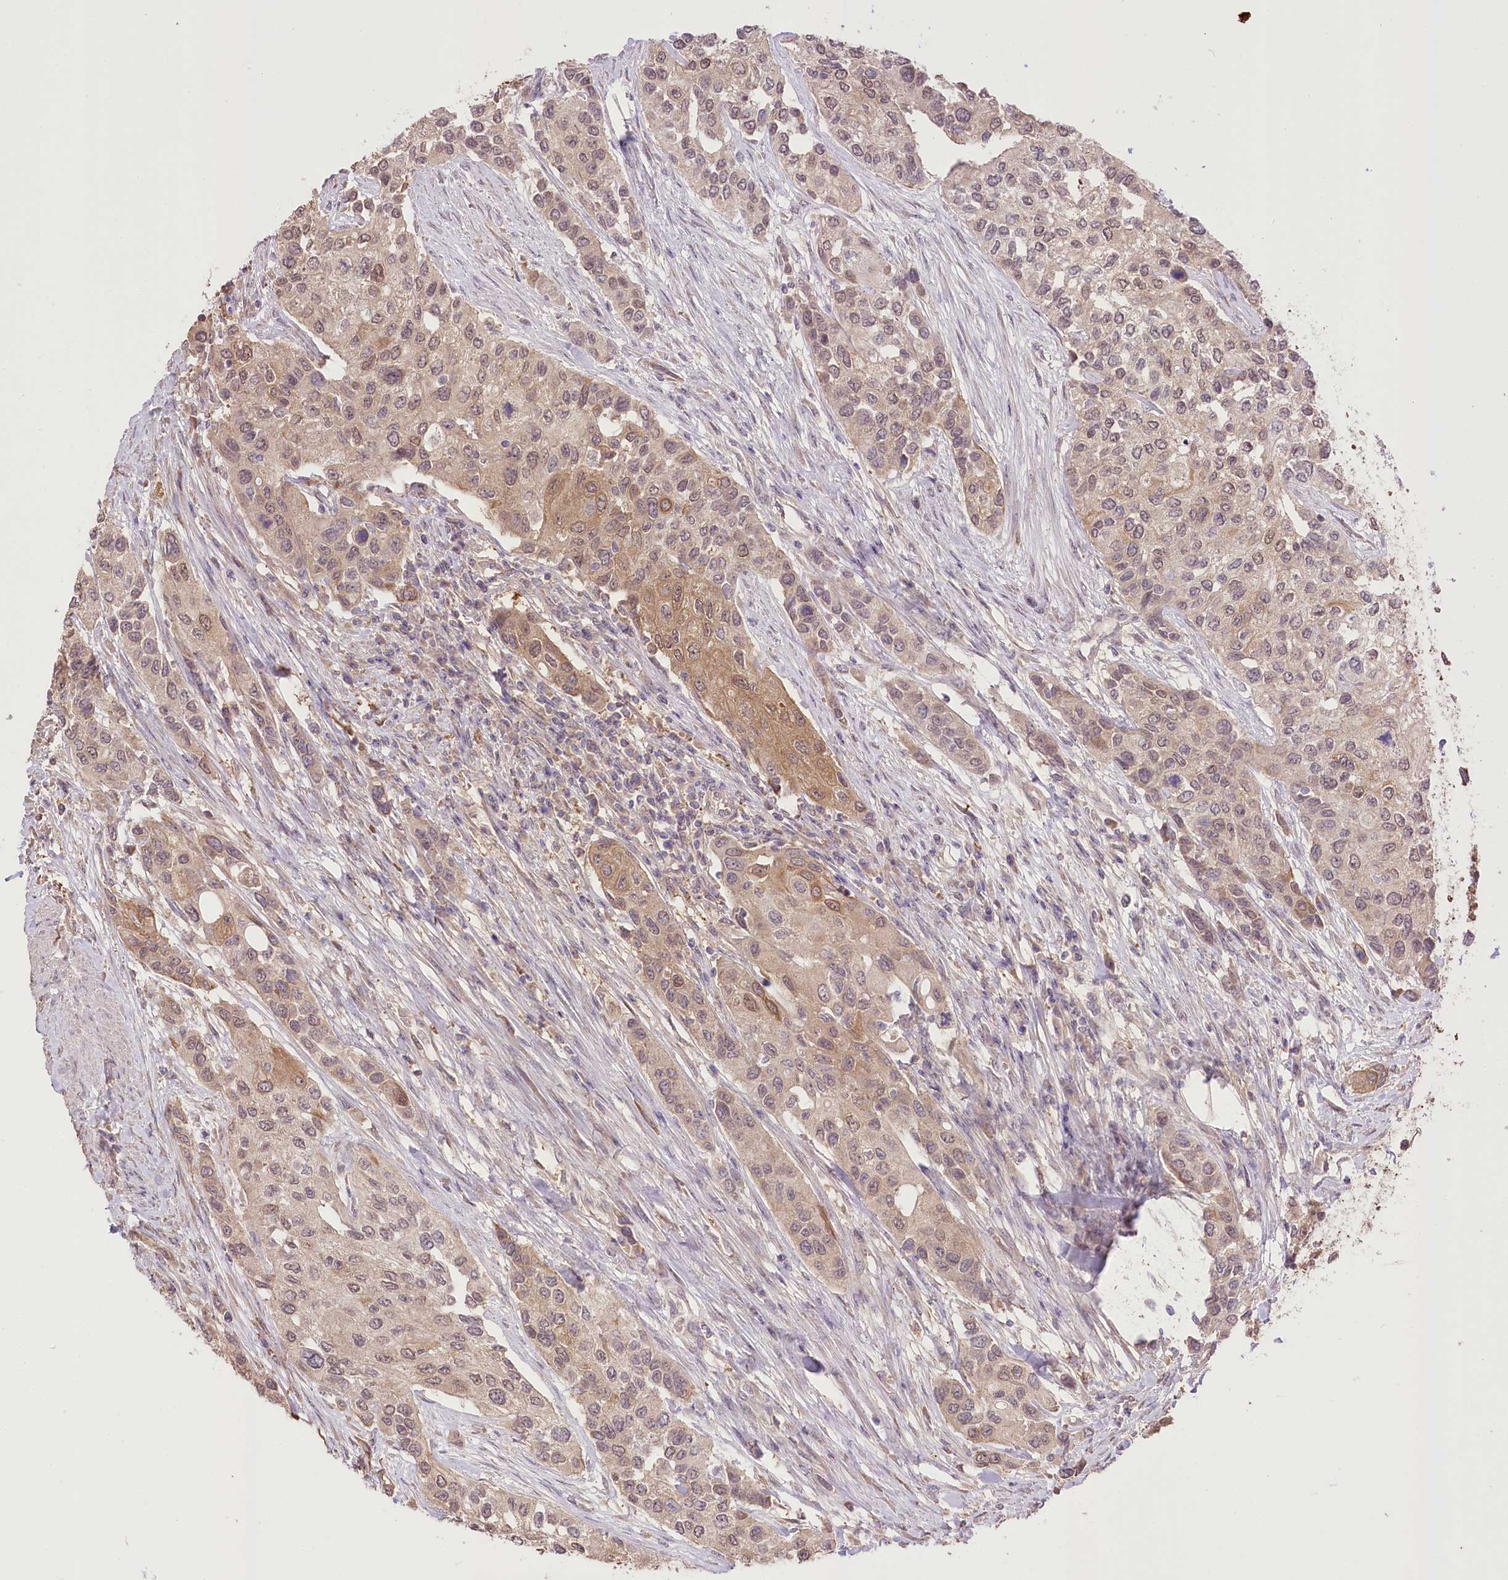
{"staining": {"intensity": "moderate", "quantity": ">75%", "location": "cytoplasmic/membranous"}, "tissue": "urothelial cancer", "cell_type": "Tumor cells", "image_type": "cancer", "snomed": [{"axis": "morphology", "description": "Normal tissue, NOS"}, {"axis": "morphology", "description": "Urothelial carcinoma, High grade"}, {"axis": "topography", "description": "Vascular tissue"}, {"axis": "topography", "description": "Urinary bladder"}], "caption": "Protein expression analysis of human high-grade urothelial carcinoma reveals moderate cytoplasmic/membranous expression in about >75% of tumor cells.", "gene": "R3HDM2", "patient": {"sex": "female", "age": 56}}